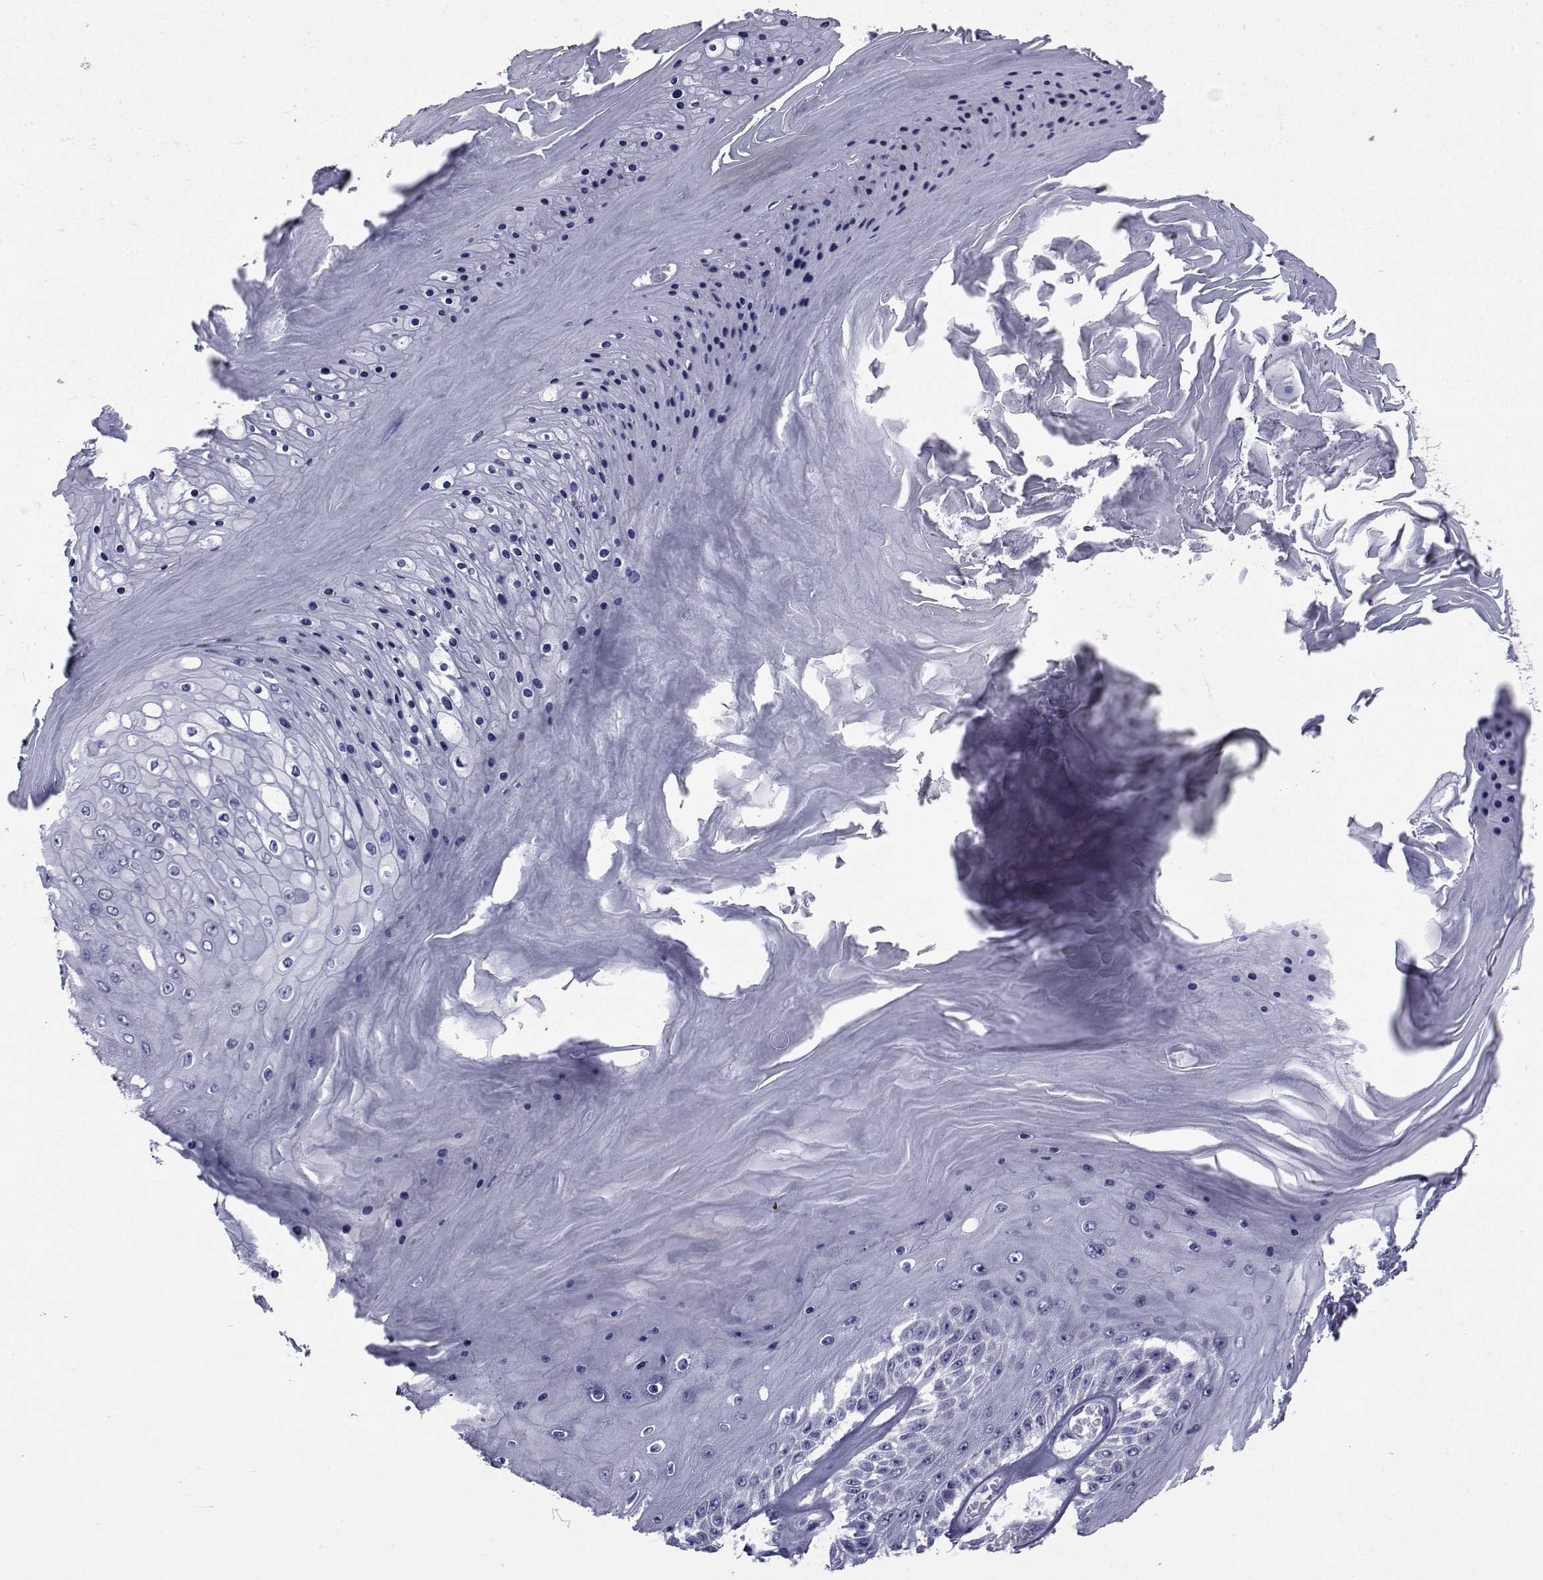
{"staining": {"intensity": "negative", "quantity": "none", "location": "none"}, "tissue": "skin cancer", "cell_type": "Tumor cells", "image_type": "cancer", "snomed": [{"axis": "morphology", "description": "Squamous cell carcinoma, NOS"}, {"axis": "topography", "description": "Skin"}], "caption": "Tumor cells show no significant expression in squamous cell carcinoma (skin). (Stains: DAB (3,3'-diaminobenzidine) immunohistochemistry (IHC) with hematoxylin counter stain, Microscopy: brightfield microscopy at high magnification).", "gene": "ROPN1", "patient": {"sex": "male", "age": 62}}